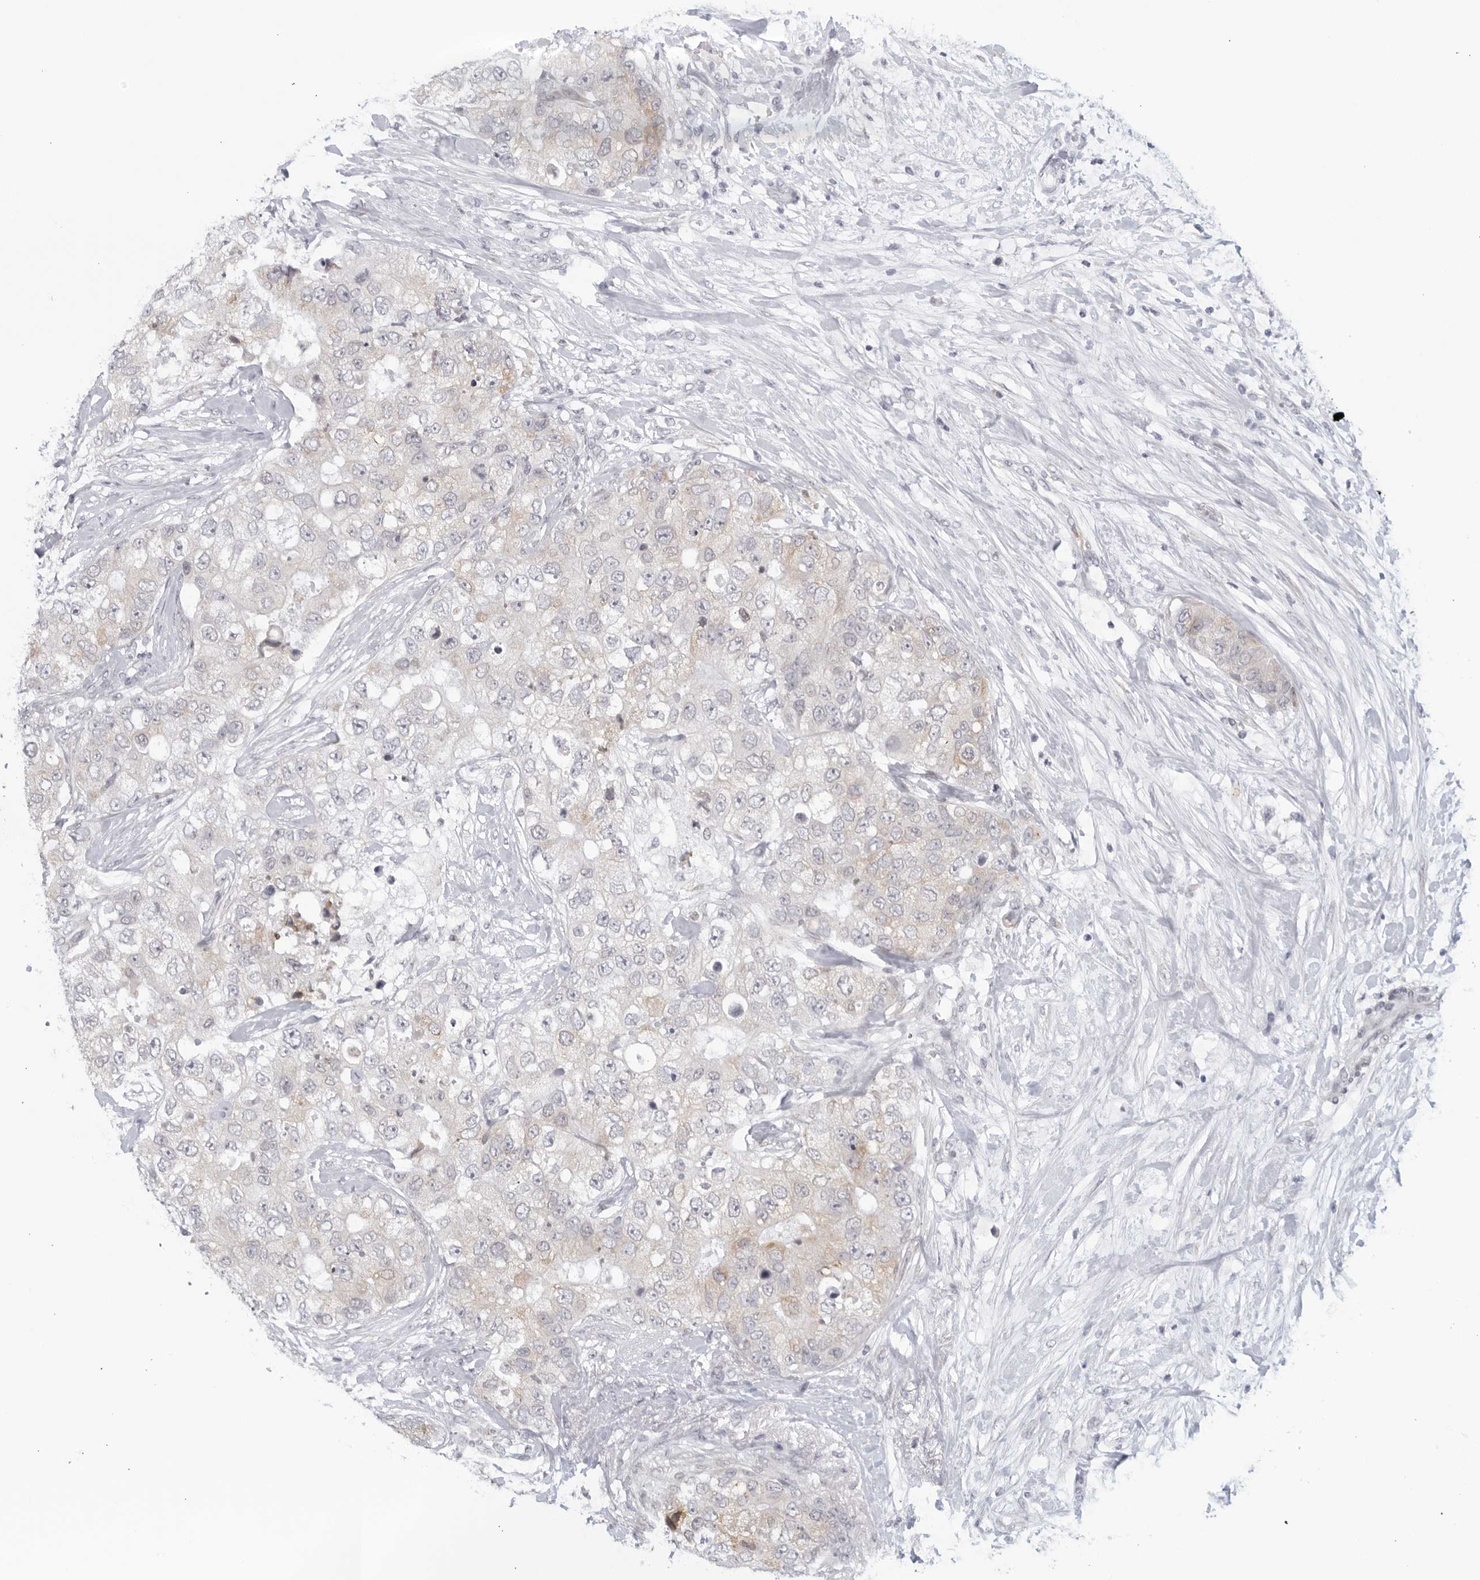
{"staining": {"intensity": "weak", "quantity": "<25%", "location": "cytoplasmic/membranous"}, "tissue": "breast cancer", "cell_type": "Tumor cells", "image_type": "cancer", "snomed": [{"axis": "morphology", "description": "Duct carcinoma"}, {"axis": "topography", "description": "Breast"}], "caption": "Immunohistochemistry (IHC) of intraductal carcinoma (breast) shows no positivity in tumor cells.", "gene": "WDTC1", "patient": {"sex": "female", "age": 62}}